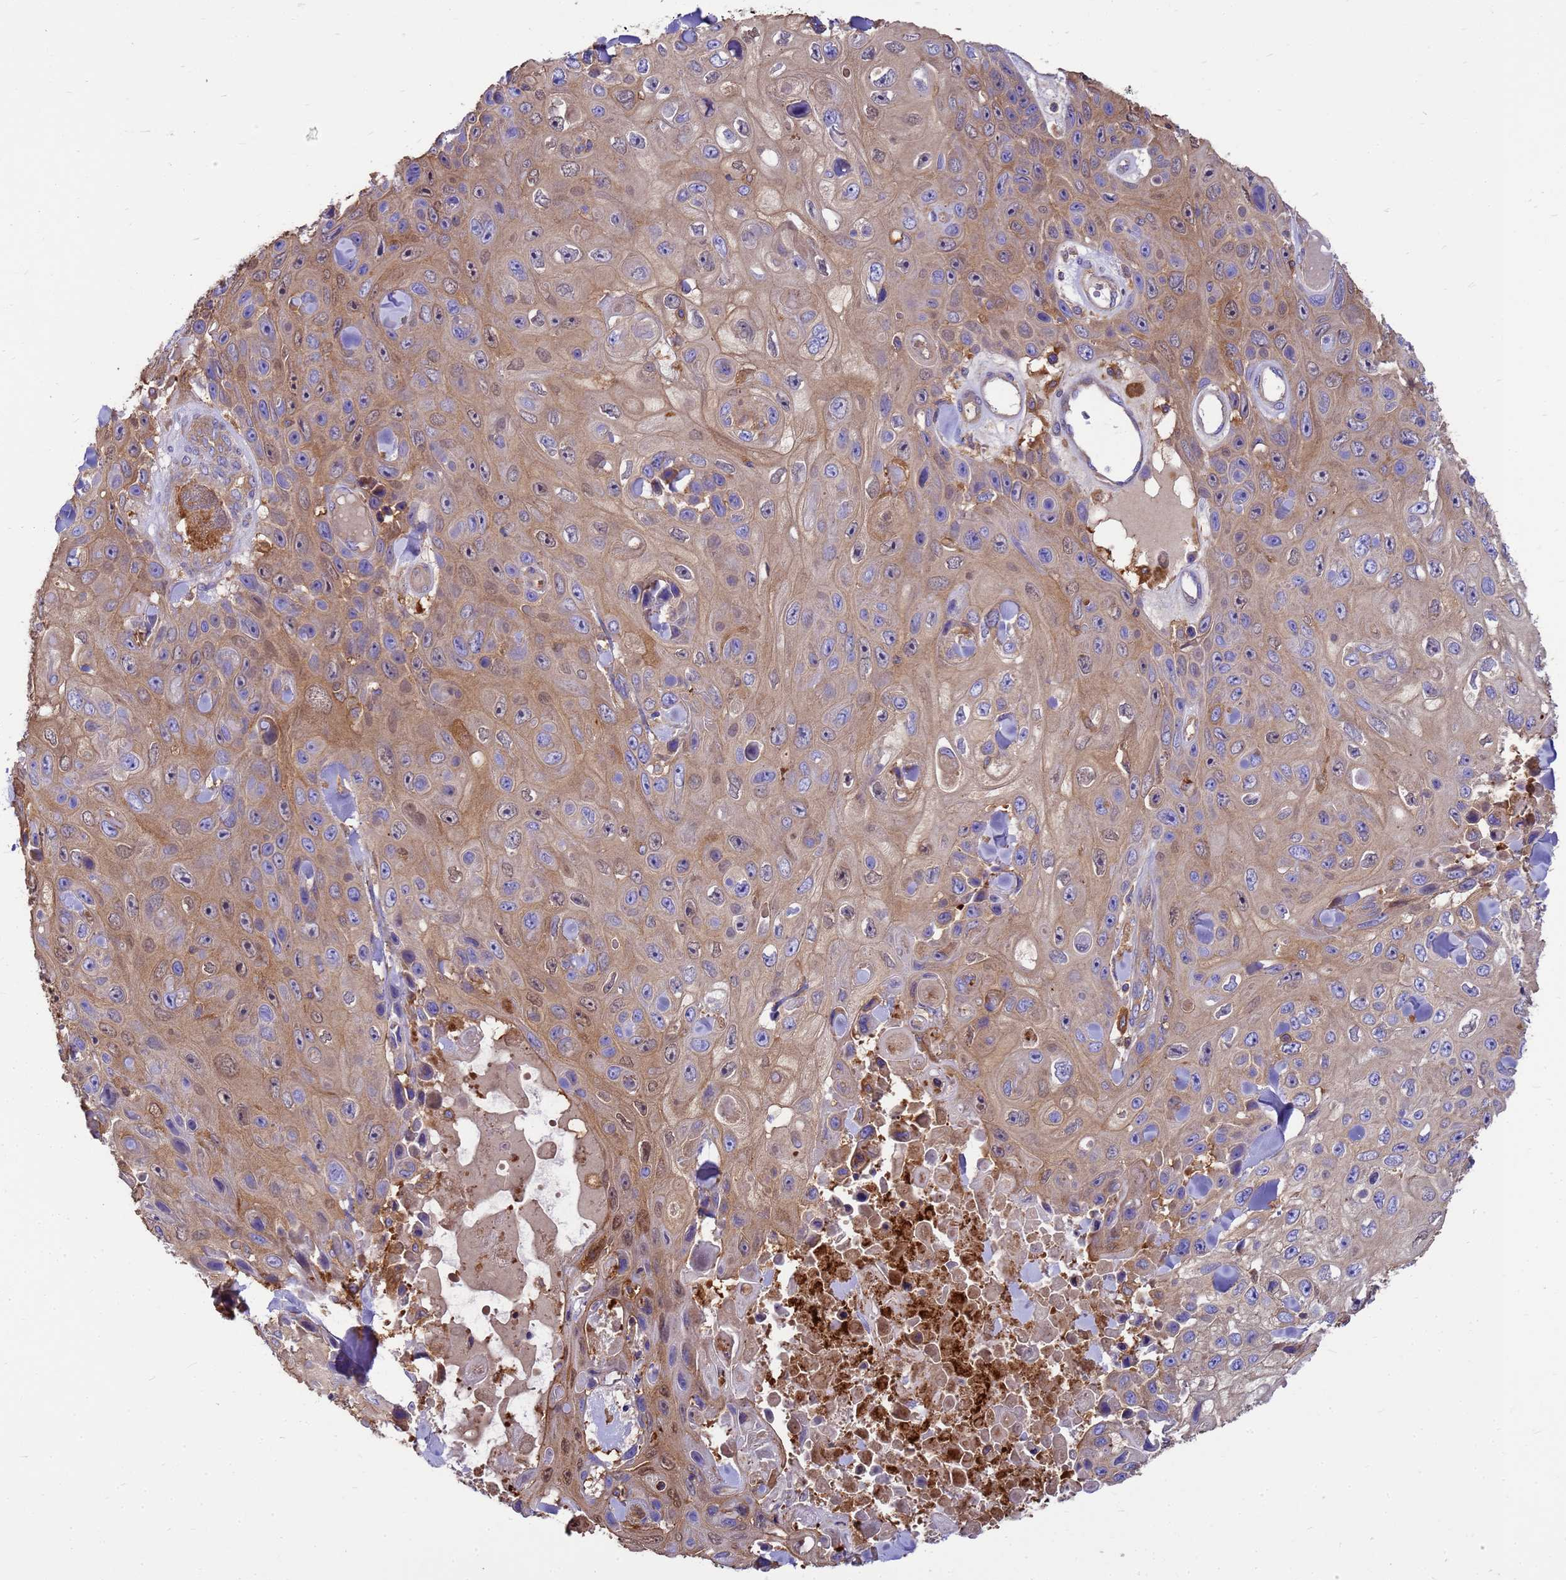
{"staining": {"intensity": "weak", "quantity": ">75%", "location": "cytoplasmic/membranous"}, "tissue": "skin cancer", "cell_type": "Tumor cells", "image_type": "cancer", "snomed": [{"axis": "morphology", "description": "Squamous cell carcinoma, NOS"}, {"axis": "topography", "description": "Skin"}], "caption": "This image shows immunohistochemistry staining of skin cancer, with low weak cytoplasmic/membranous staining in about >75% of tumor cells.", "gene": "ZNF235", "patient": {"sex": "male", "age": 82}}